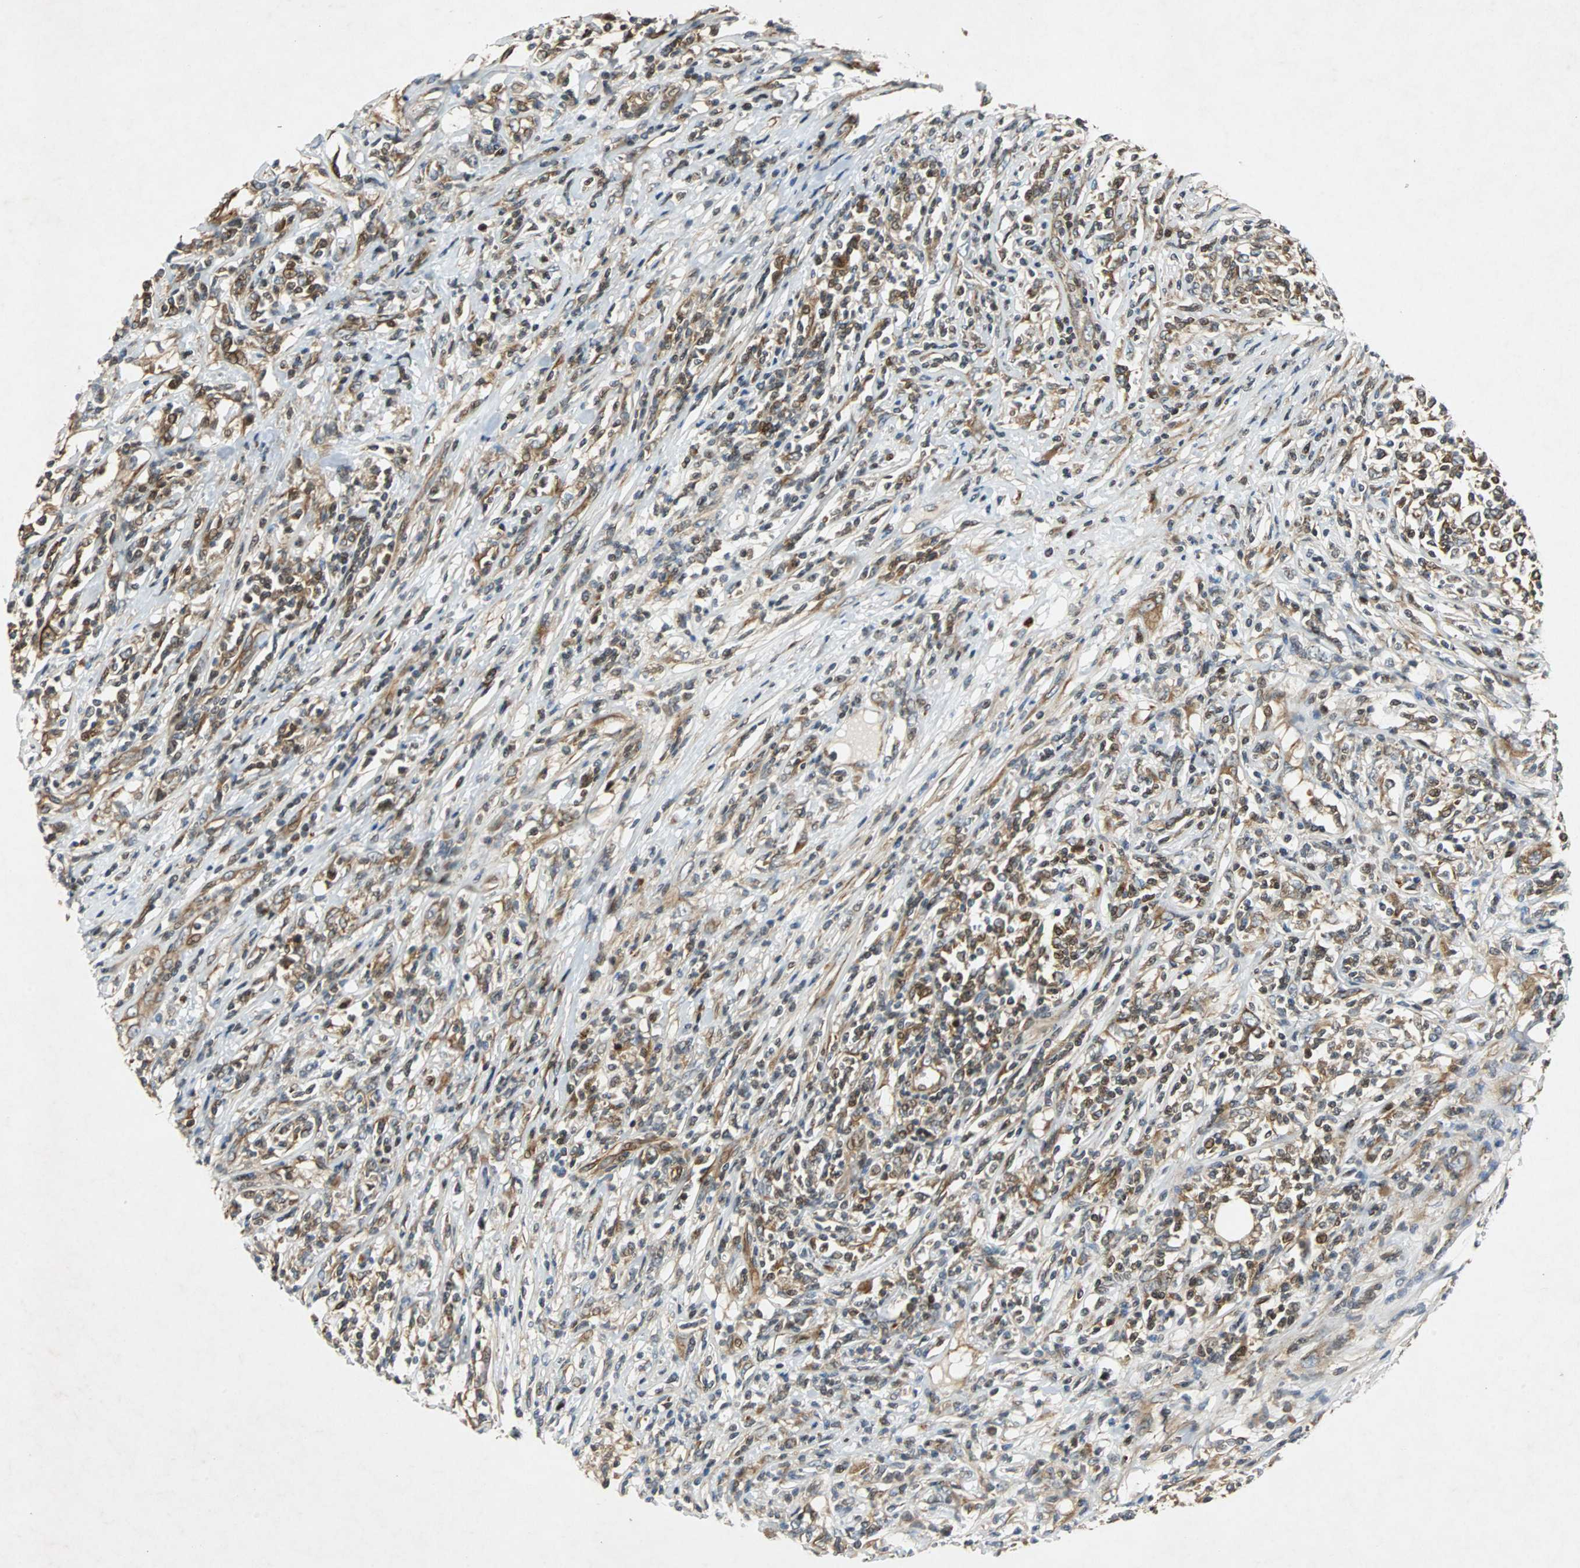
{"staining": {"intensity": "weak", "quantity": ">75%", "location": "cytoplasmic/membranous"}, "tissue": "lymphoma", "cell_type": "Tumor cells", "image_type": "cancer", "snomed": [{"axis": "morphology", "description": "Malignant lymphoma, non-Hodgkin's type, High grade"}, {"axis": "topography", "description": "Lymph node"}], "caption": "Human lymphoma stained with a brown dye demonstrates weak cytoplasmic/membranous positive staining in approximately >75% of tumor cells.", "gene": "TUBA4A", "patient": {"sex": "female", "age": 84}}